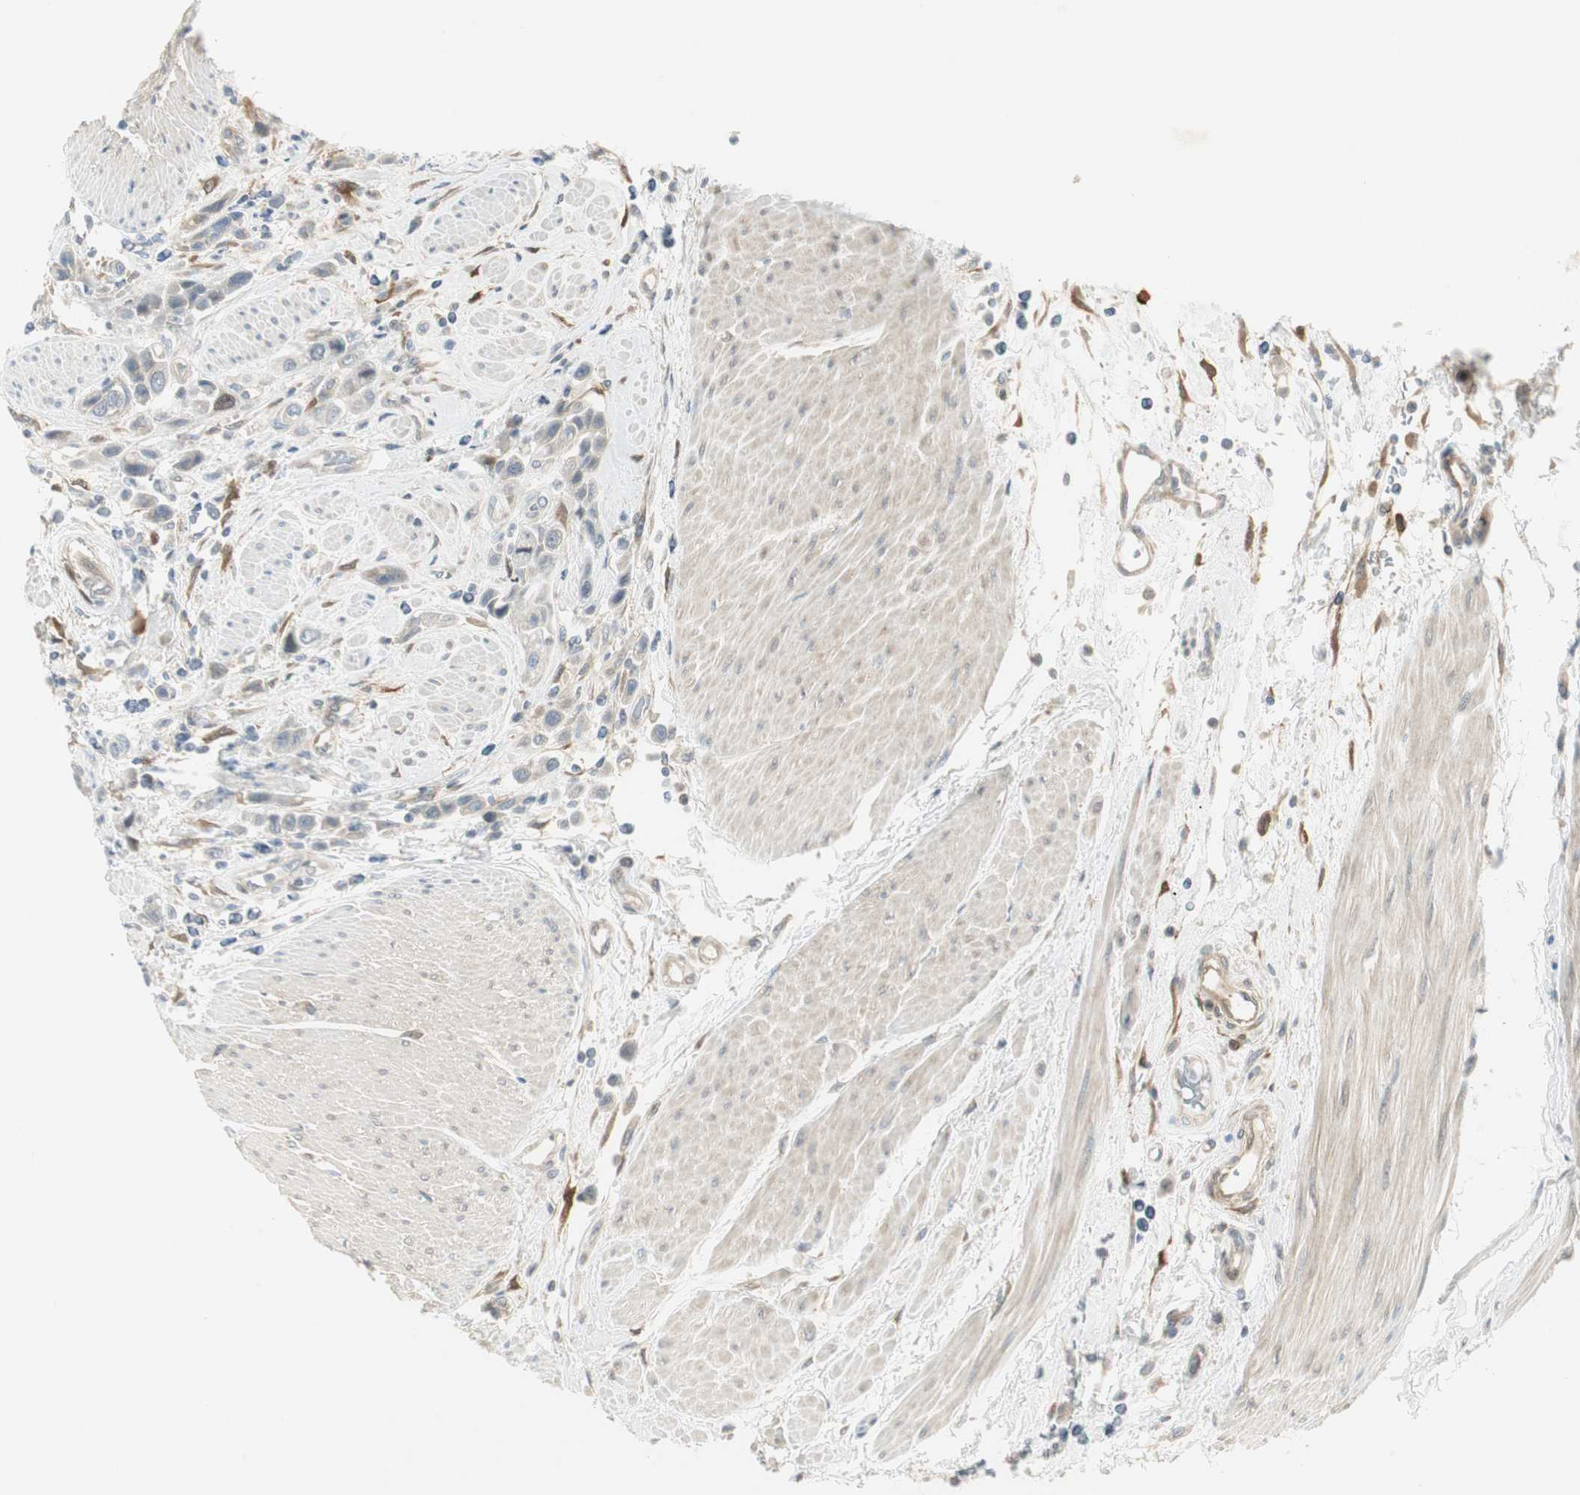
{"staining": {"intensity": "weak", "quantity": "25%-75%", "location": "cytoplasmic/membranous"}, "tissue": "urothelial cancer", "cell_type": "Tumor cells", "image_type": "cancer", "snomed": [{"axis": "morphology", "description": "Urothelial carcinoma, High grade"}, {"axis": "topography", "description": "Urinary bladder"}], "caption": "Tumor cells display weak cytoplasmic/membranous expression in approximately 25%-75% of cells in urothelial cancer.", "gene": "STON1-GTF2A1L", "patient": {"sex": "male", "age": 50}}